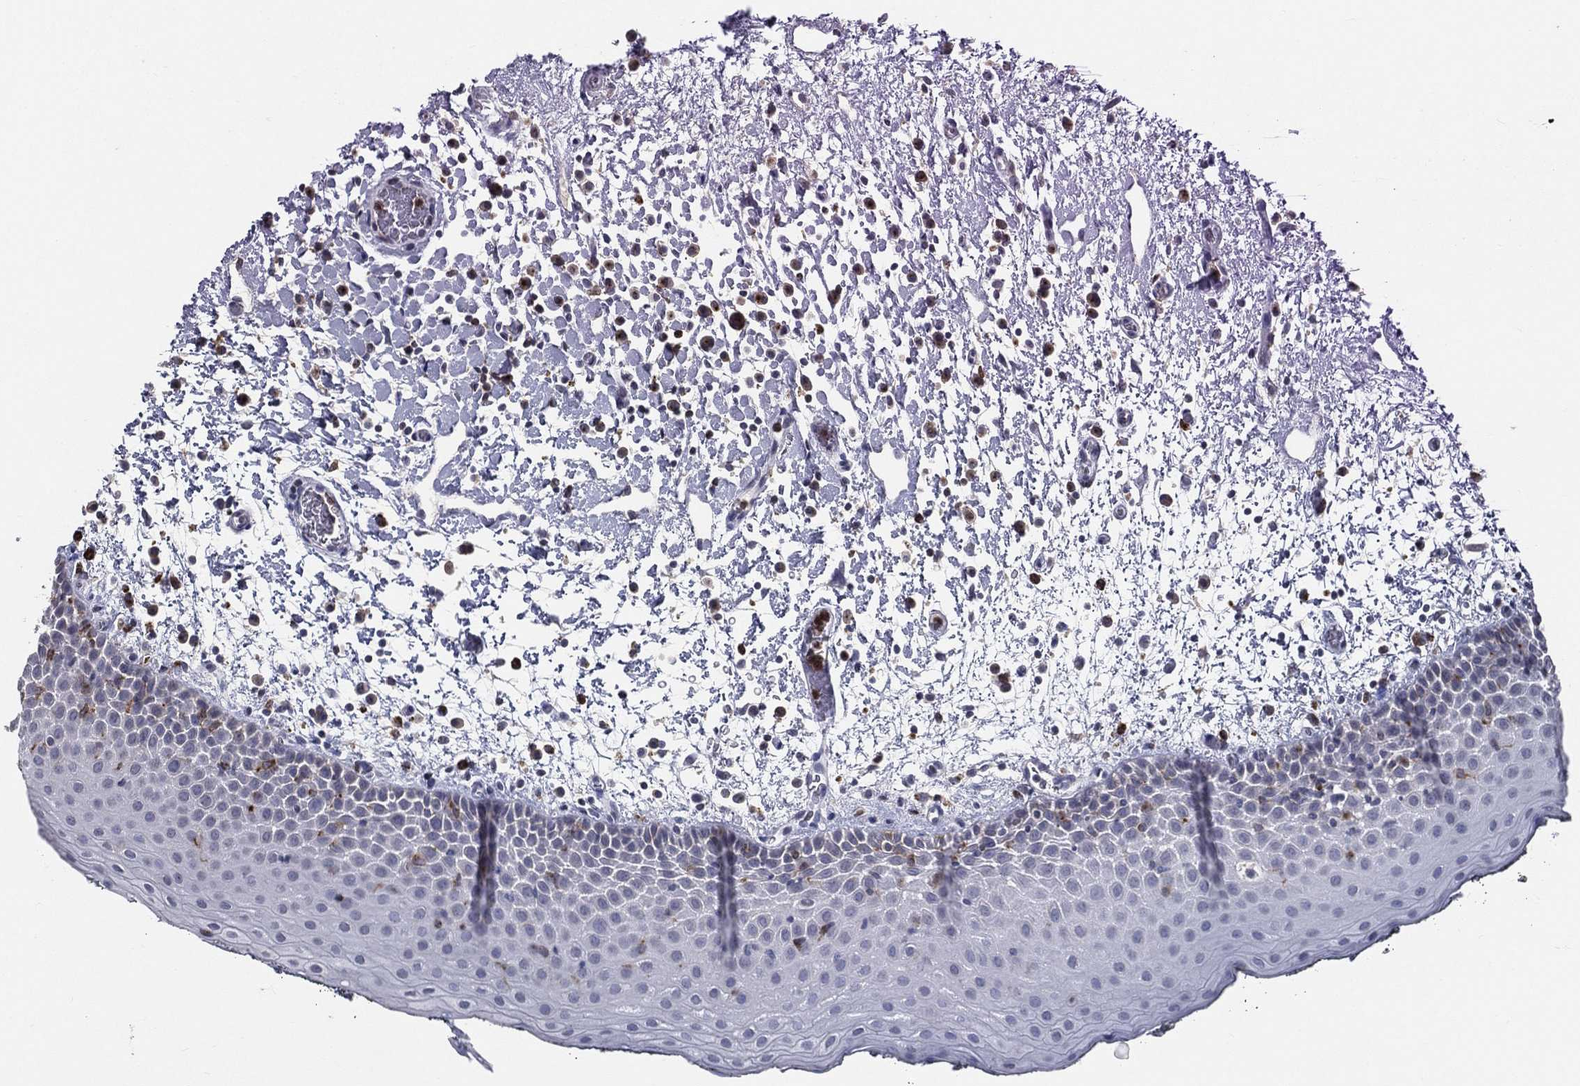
{"staining": {"intensity": "negative", "quantity": "none", "location": "none"}, "tissue": "oral mucosa", "cell_type": "Squamous epithelial cells", "image_type": "normal", "snomed": [{"axis": "morphology", "description": "Normal tissue, NOS"}, {"axis": "morphology", "description": "Squamous cell carcinoma, NOS"}, {"axis": "topography", "description": "Oral tissue"}, {"axis": "topography", "description": "Tounge, NOS"}, {"axis": "topography", "description": "Head-Neck"}], "caption": "Immunohistochemical staining of benign human oral mucosa demonstrates no significant staining in squamous epithelial cells. (Stains: DAB (3,3'-diaminobenzidine) IHC with hematoxylin counter stain, Microscopy: brightfield microscopy at high magnification).", "gene": "EVI2B", "patient": {"sex": "female", "age": 80}}